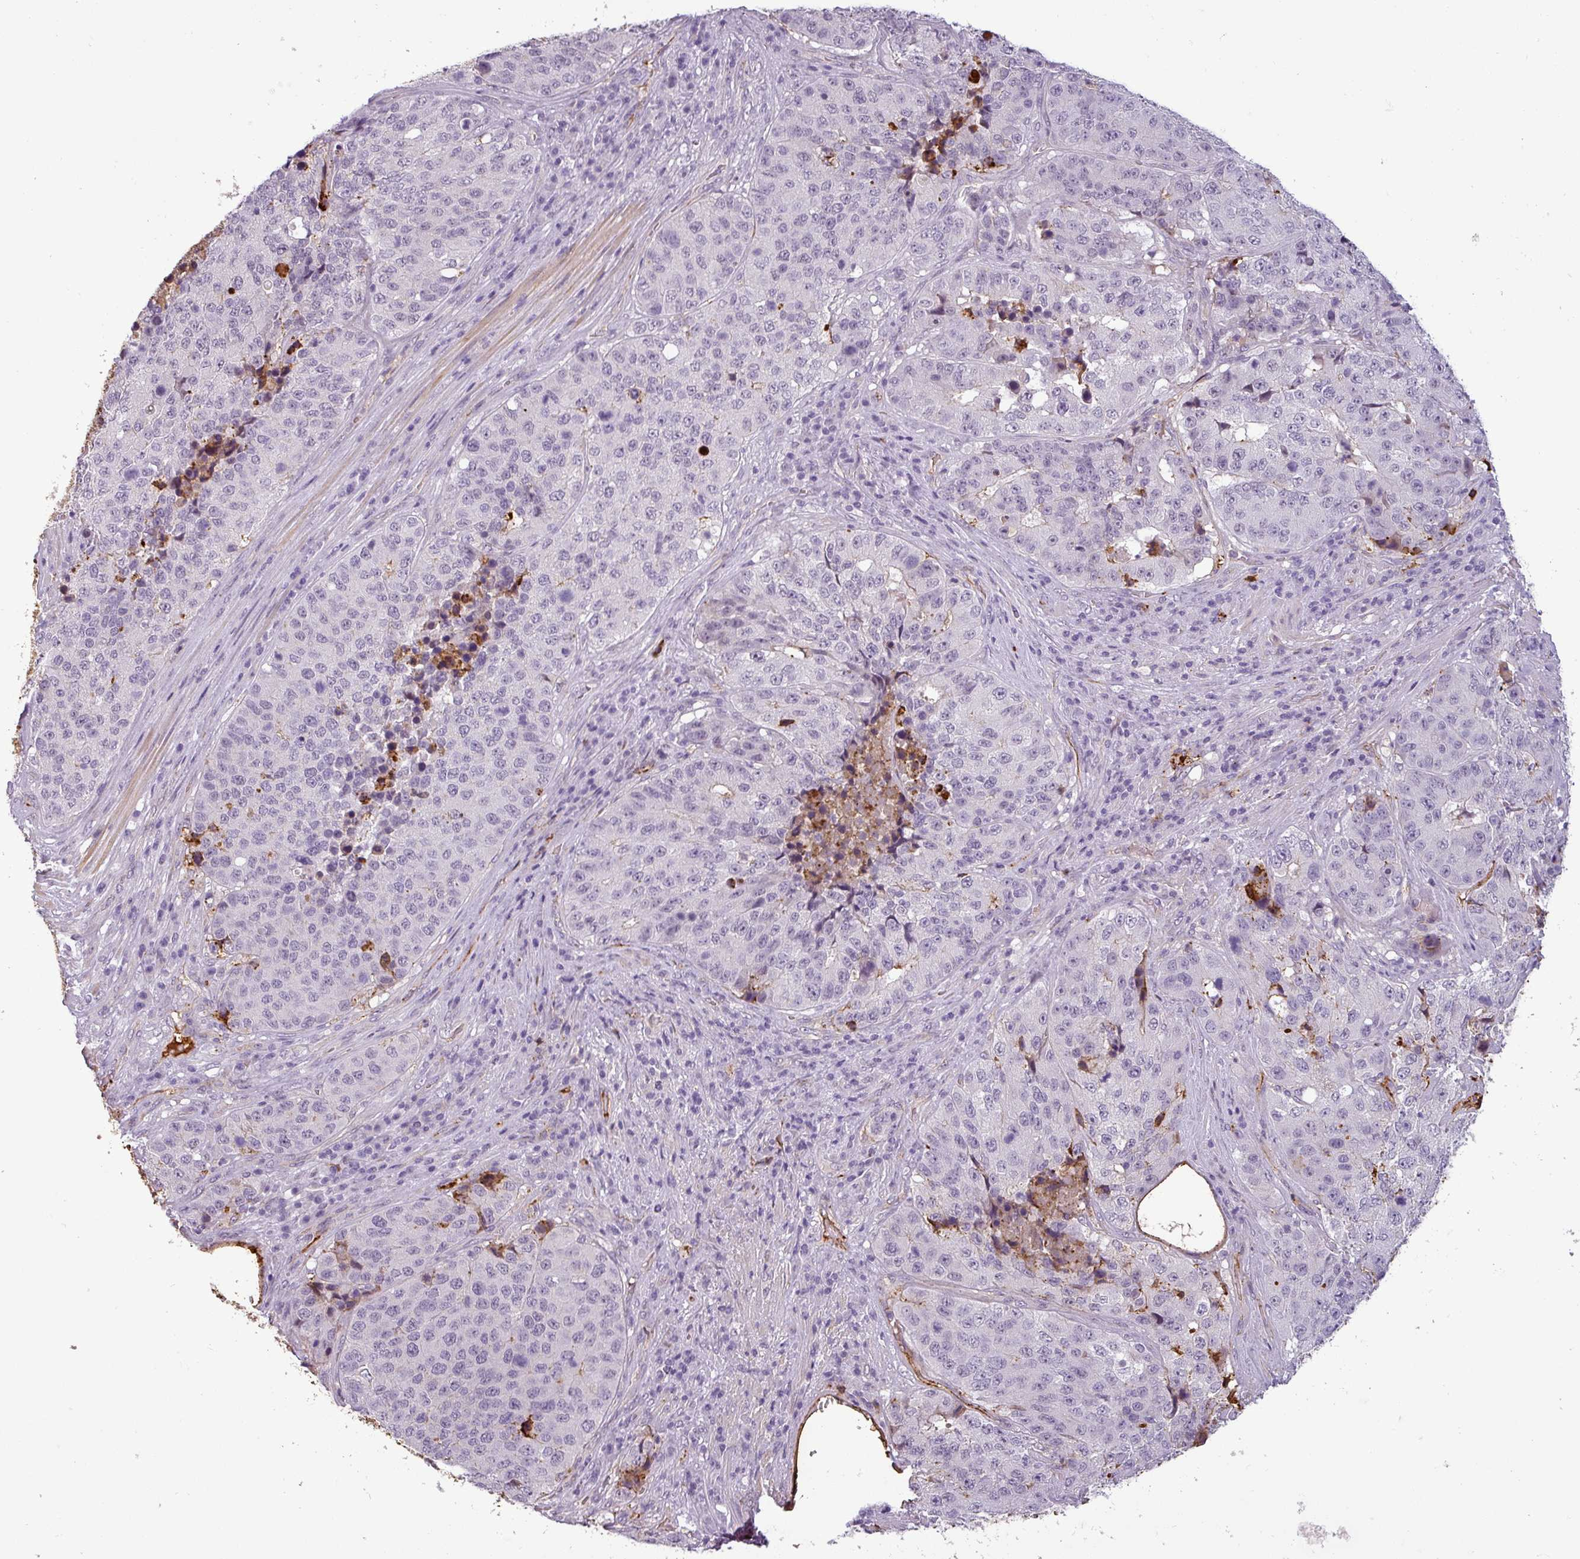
{"staining": {"intensity": "negative", "quantity": "none", "location": "none"}, "tissue": "stomach cancer", "cell_type": "Tumor cells", "image_type": "cancer", "snomed": [{"axis": "morphology", "description": "Adenocarcinoma, NOS"}, {"axis": "topography", "description": "Stomach"}], "caption": "Immunohistochemistry micrograph of neoplastic tissue: stomach cancer stained with DAB shows no significant protein positivity in tumor cells. Brightfield microscopy of immunohistochemistry stained with DAB (brown) and hematoxylin (blue), captured at high magnification.", "gene": "APOC1", "patient": {"sex": "male", "age": 71}}